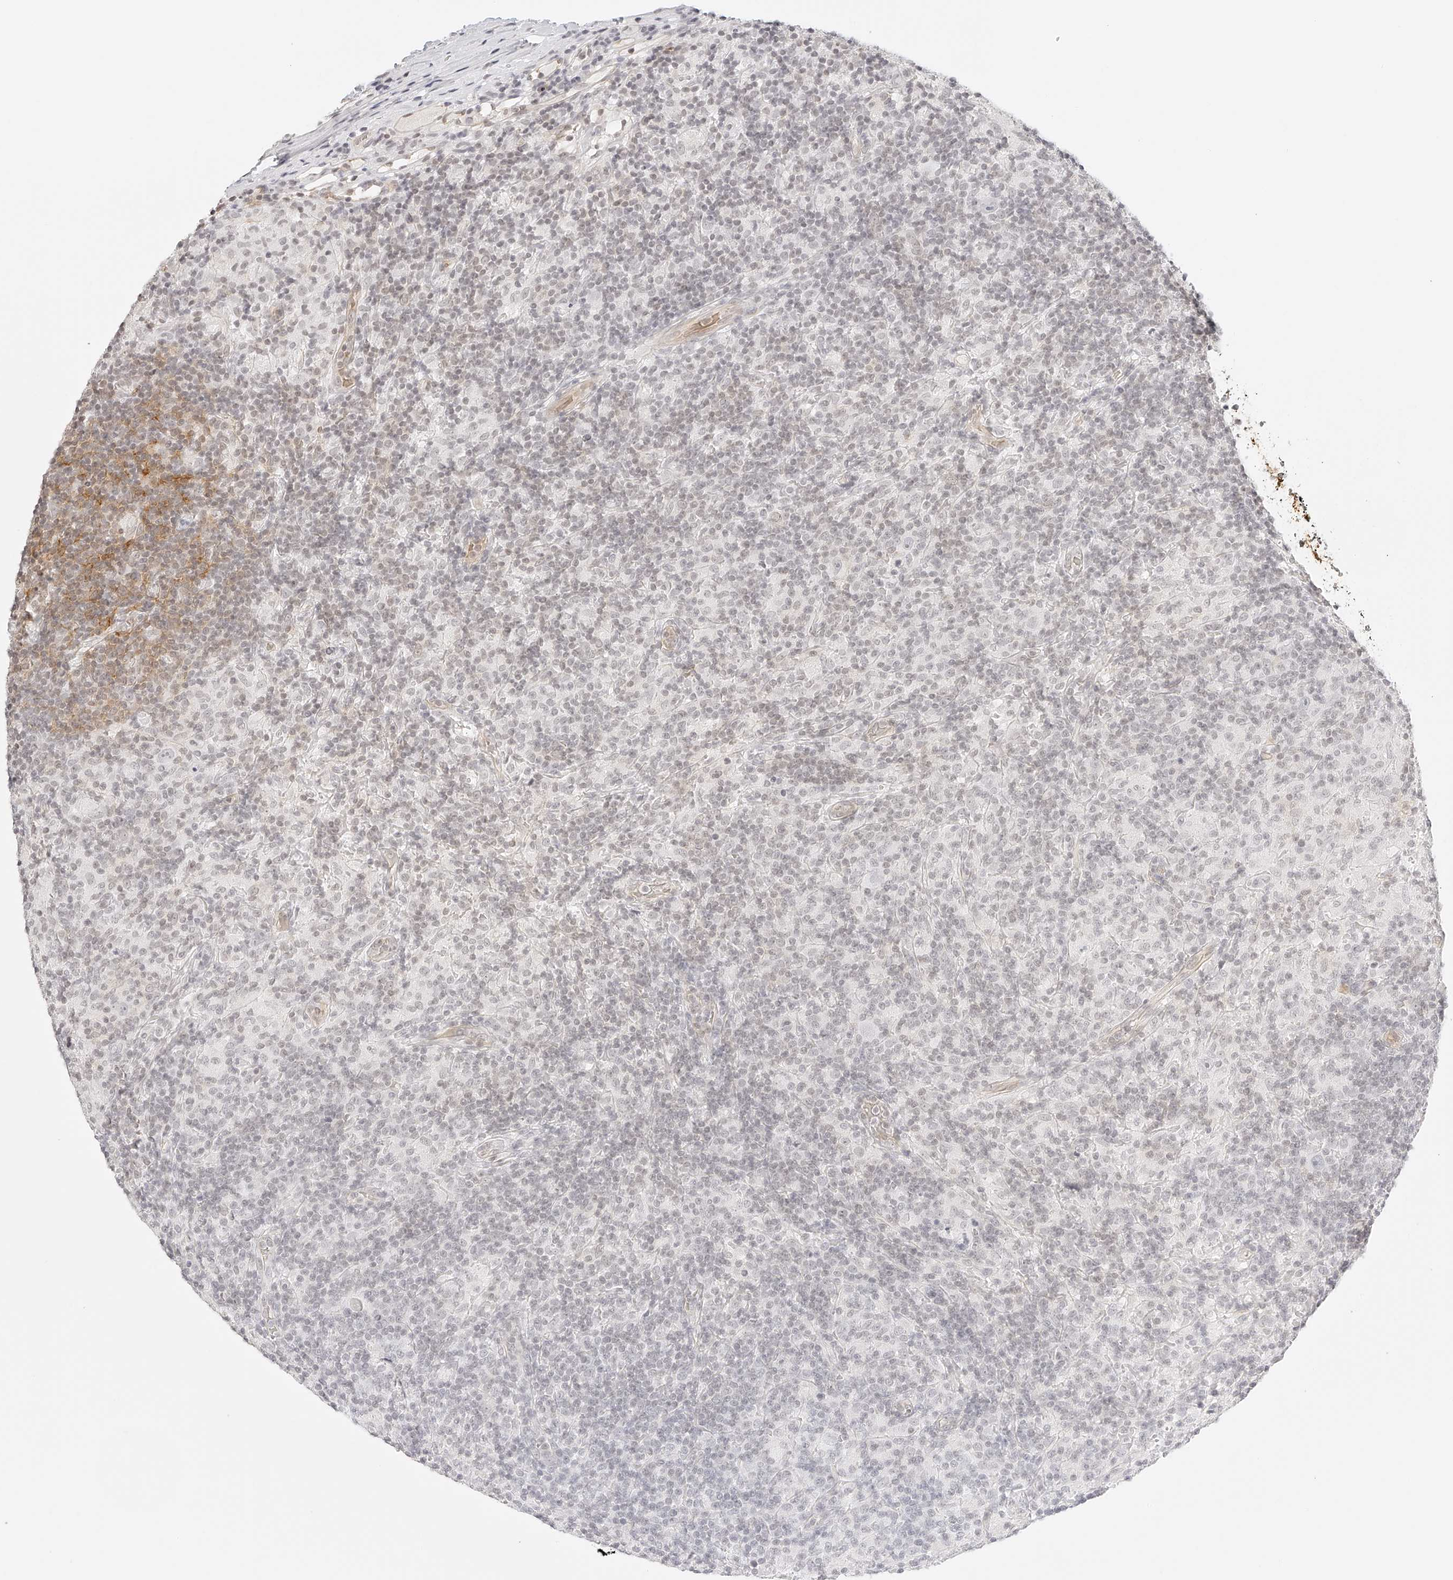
{"staining": {"intensity": "negative", "quantity": "none", "location": "none"}, "tissue": "lymphoma", "cell_type": "Tumor cells", "image_type": "cancer", "snomed": [{"axis": "morphology", "description": "Hodgkin's disease, NOS"}, {"axis": "topography", "description": "Lymph node"}], "caption": "A photomicrograph of human Hodgkin's disease is negative for staining in tumor cells.", "gene": "ZFP69", "patient": {"sex": "male", "age": 70}}